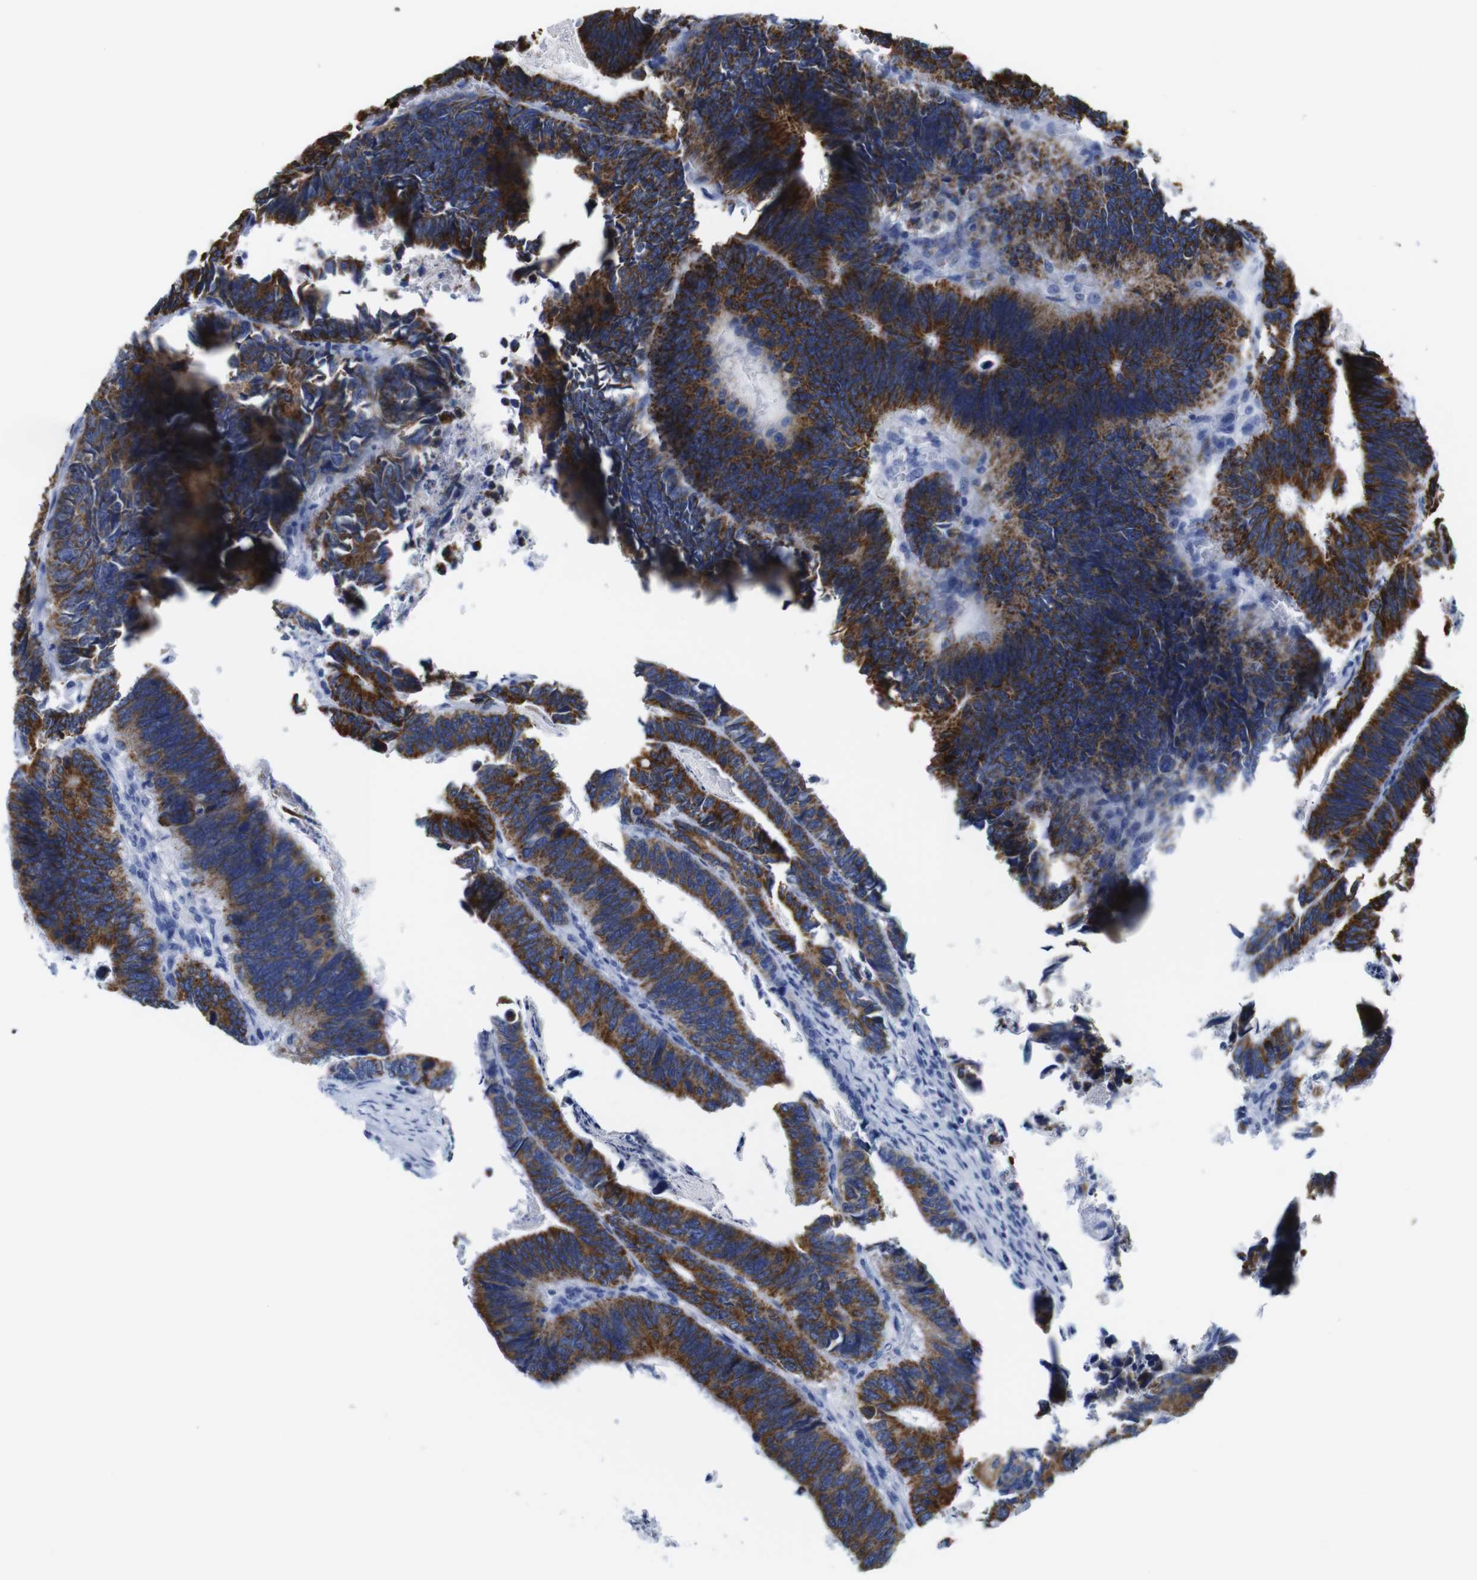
{"staining": {"intensity": "strong", "quantity": ">75%", "location": "cytoplasmic/membranous"}, "tissue": "colorectal cancer", "cell_type": "Tumor cells", "image_type": "cancer", "snomed": [{"axis": "morphology", "description": "Adenocarcinoma, NOS"}, {"axis": "topography", "description": "Colon"}], "caption": "Strong cytoplasmic/membranous protein staining is seen in approximately >75% of tumor cells in adenocarcinoma (colorectal).", "gene": "MAOA", "patient": {"sex": "male", "age": 72}}